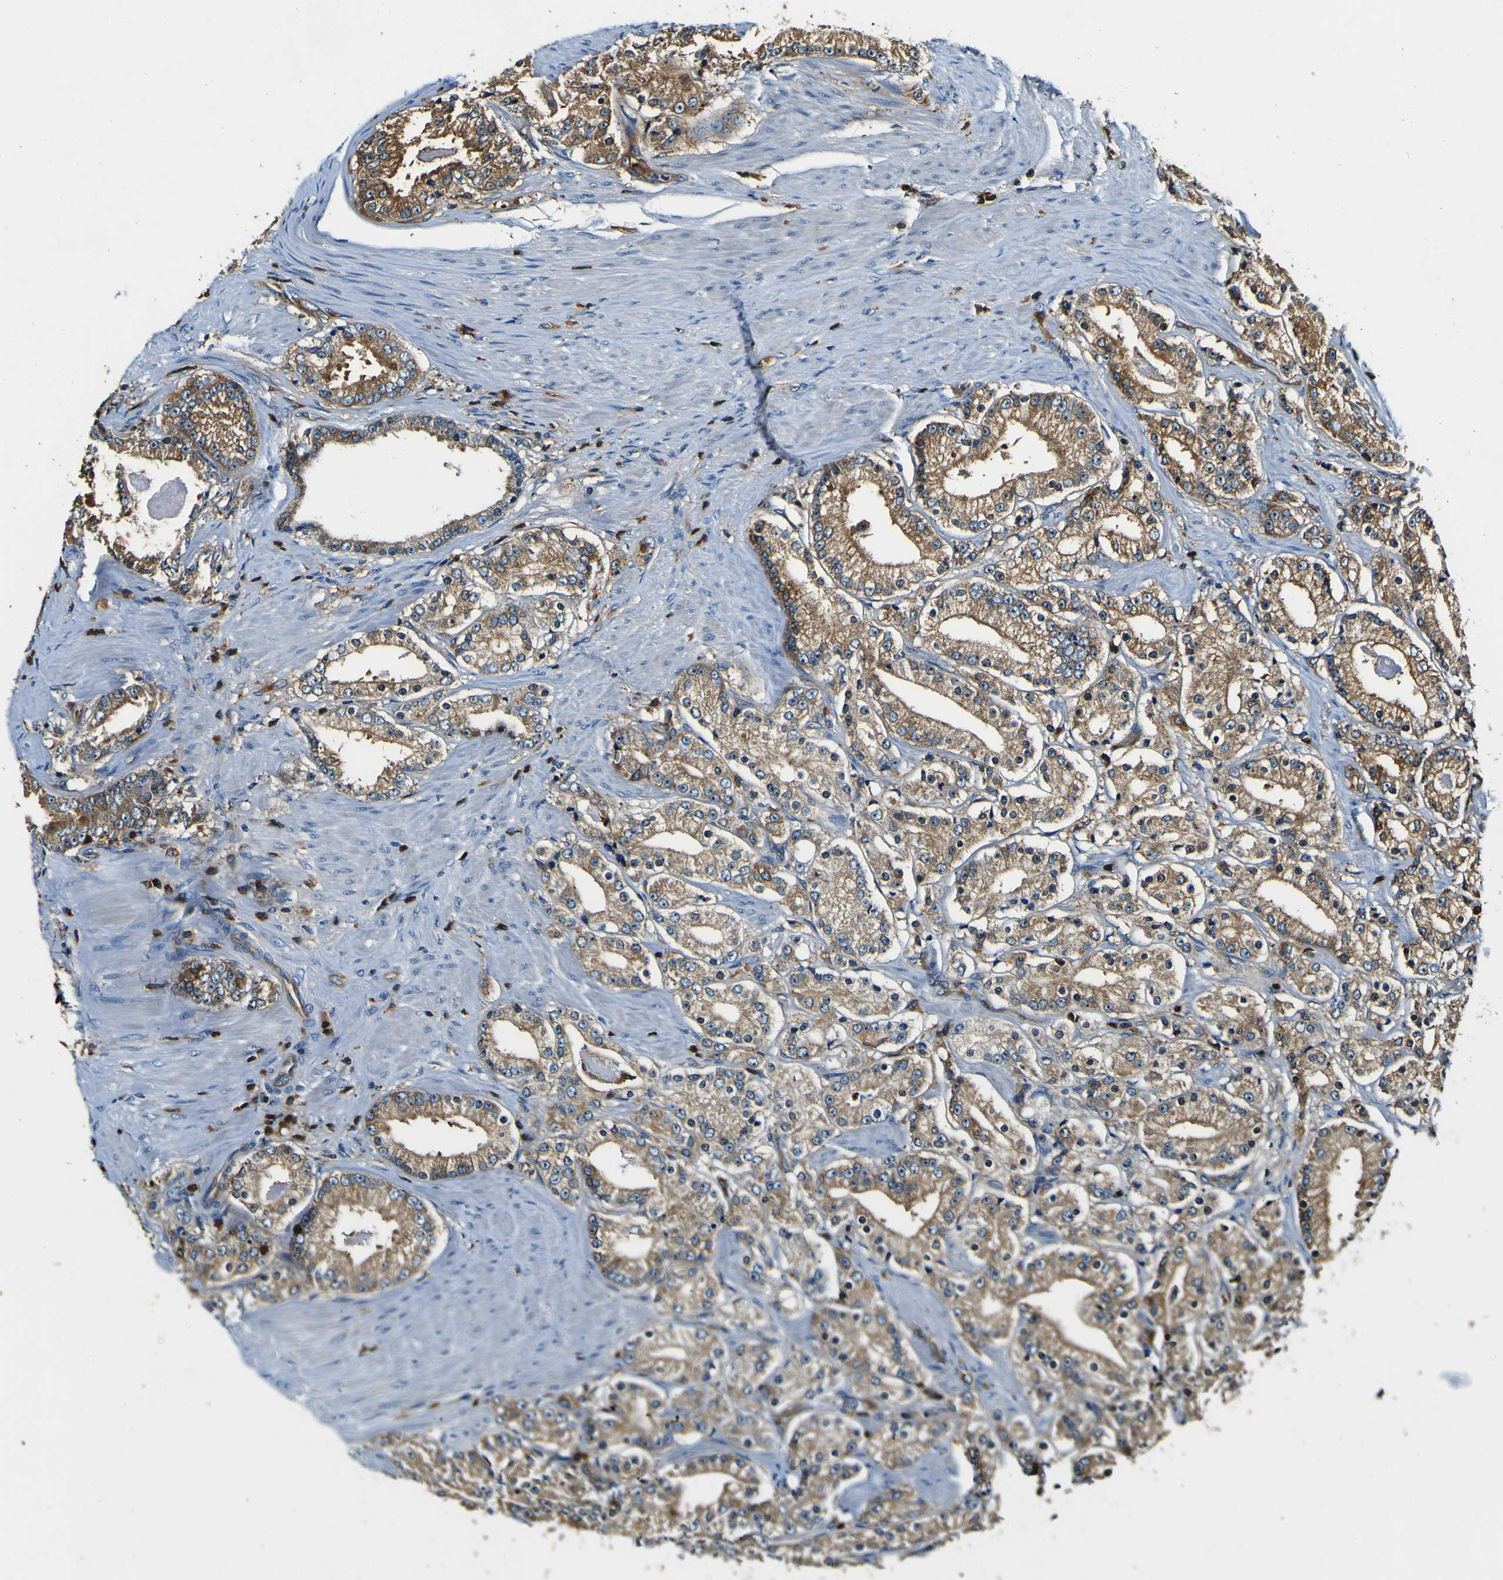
{"staining": {"intensity": "moderate", "quantity": ">75%", "location": "cytoplasmic/membranous"}, "tissue": "prostate cancer", "cell_type": "Tumor cells", "image_type": "cancer", "snomed": [{"axis": "morphology", "description": "Adenocarcinoma, Low grade"}, {"axis": "topography", "description": "Prostate"}], "caption": "Human prostate adenocarcinoma (low-grade) stained with a brown dye demonstrates moderate cytoplasmic/membranous positive expression in about >75% of tumor cells.", "gene": "RHOT2", "patient": {"sex": "male", "age": 63}}